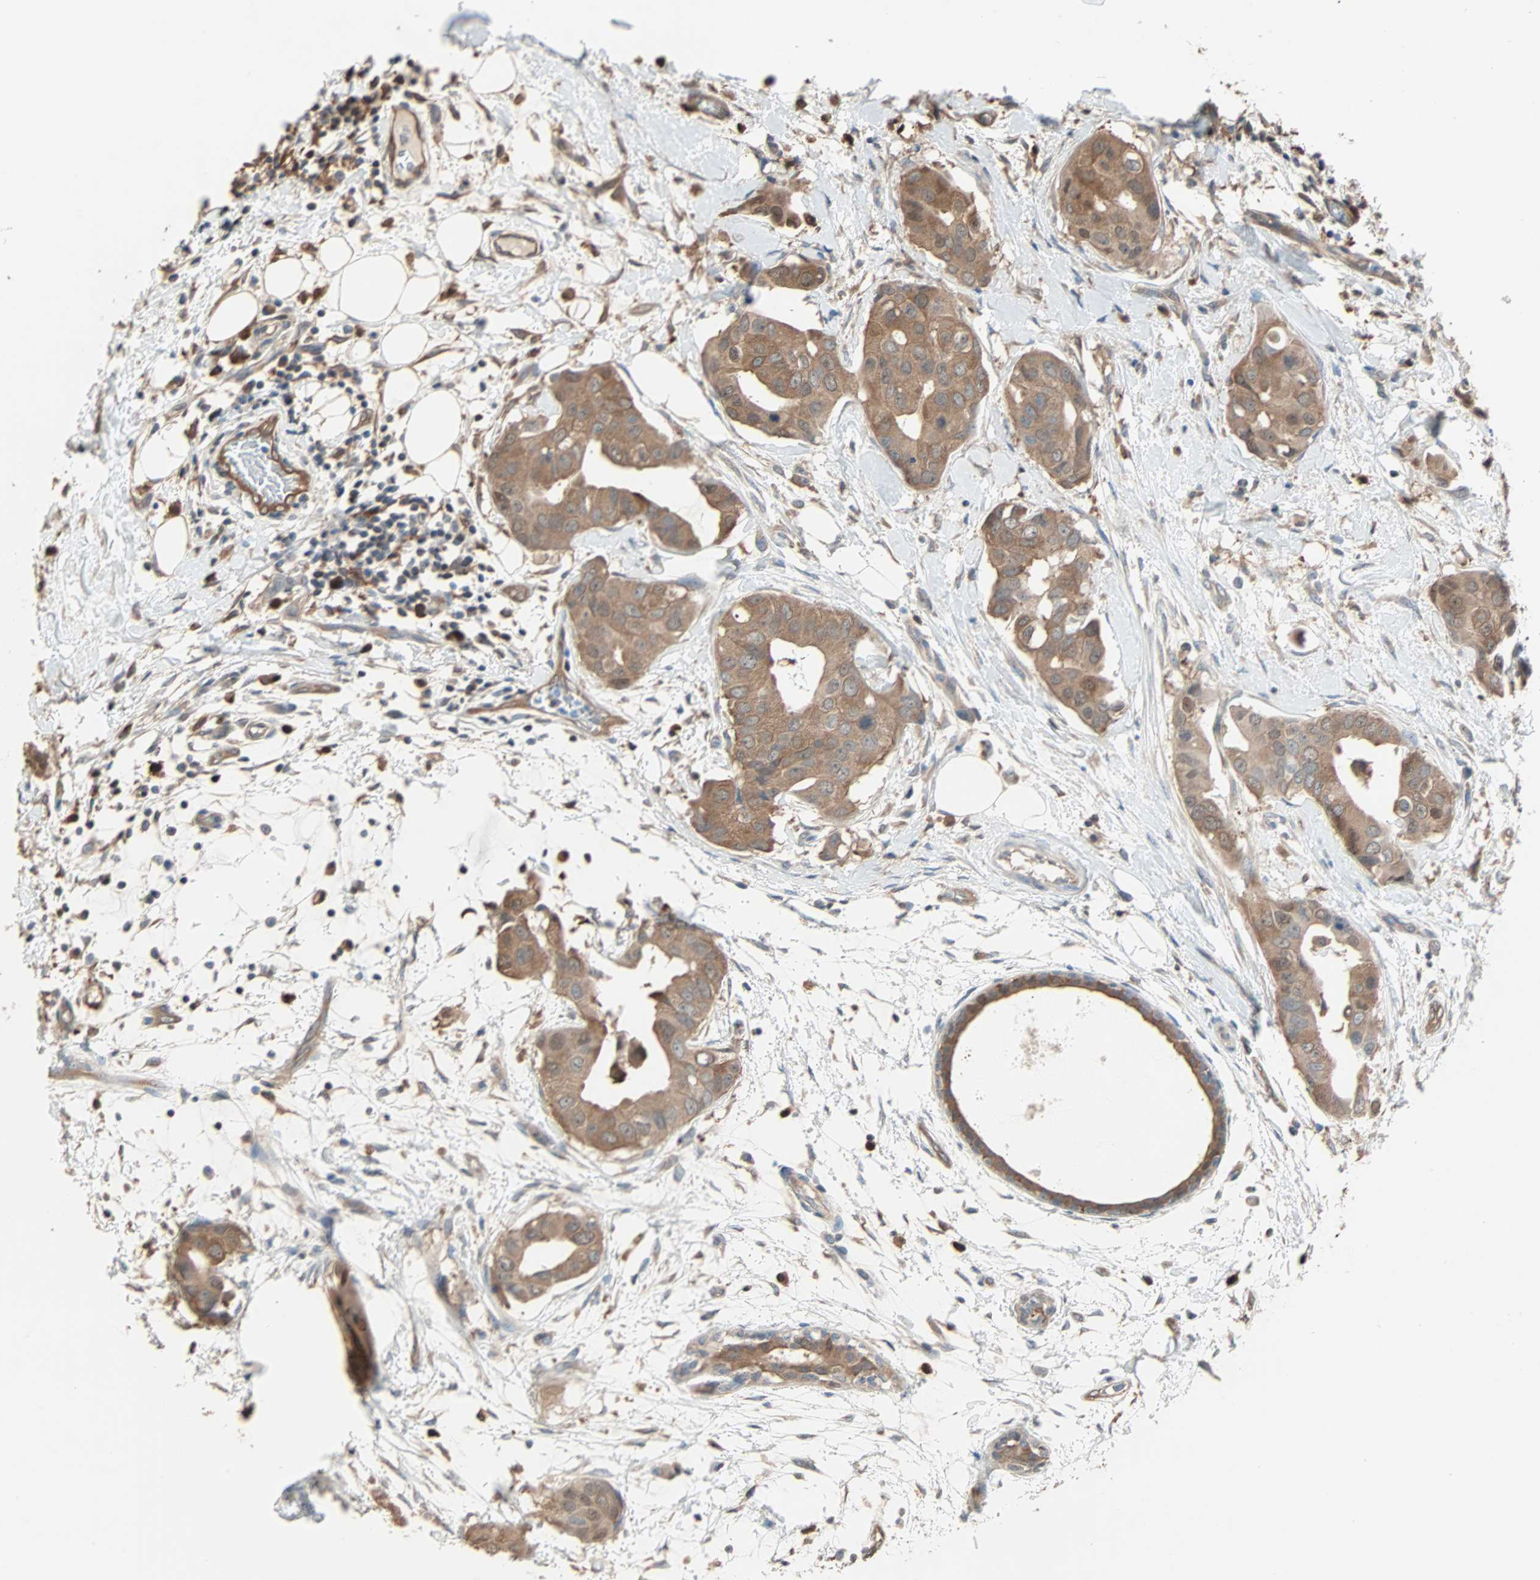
{"staining": {"intensity": "moderate", "quantity": ">75%", "location": "cytoplasmic/membranous,nuclear"}, "tissue": "breast cancer", "cell_type": "Tumor cells", "image_type": "cancer", "snomed": [{"axis": "morphology", "description": "Duct carcinoma"}, {"axis": "topography", "description": "Breast"}], "caption": "Protein staining exhibits moderate cytoplasmic/membranous and nuclear staining in about >75% of tumor cells in intraductal carcinoma (breast). Using DAB (3,3'-diaminobenzidine) (brown) and hematoxylin (blue) stains, captured at high magnification using brightfield microscopy.", "gene": "PRDX1", "patient": {"sex": "female", "age": 40}}